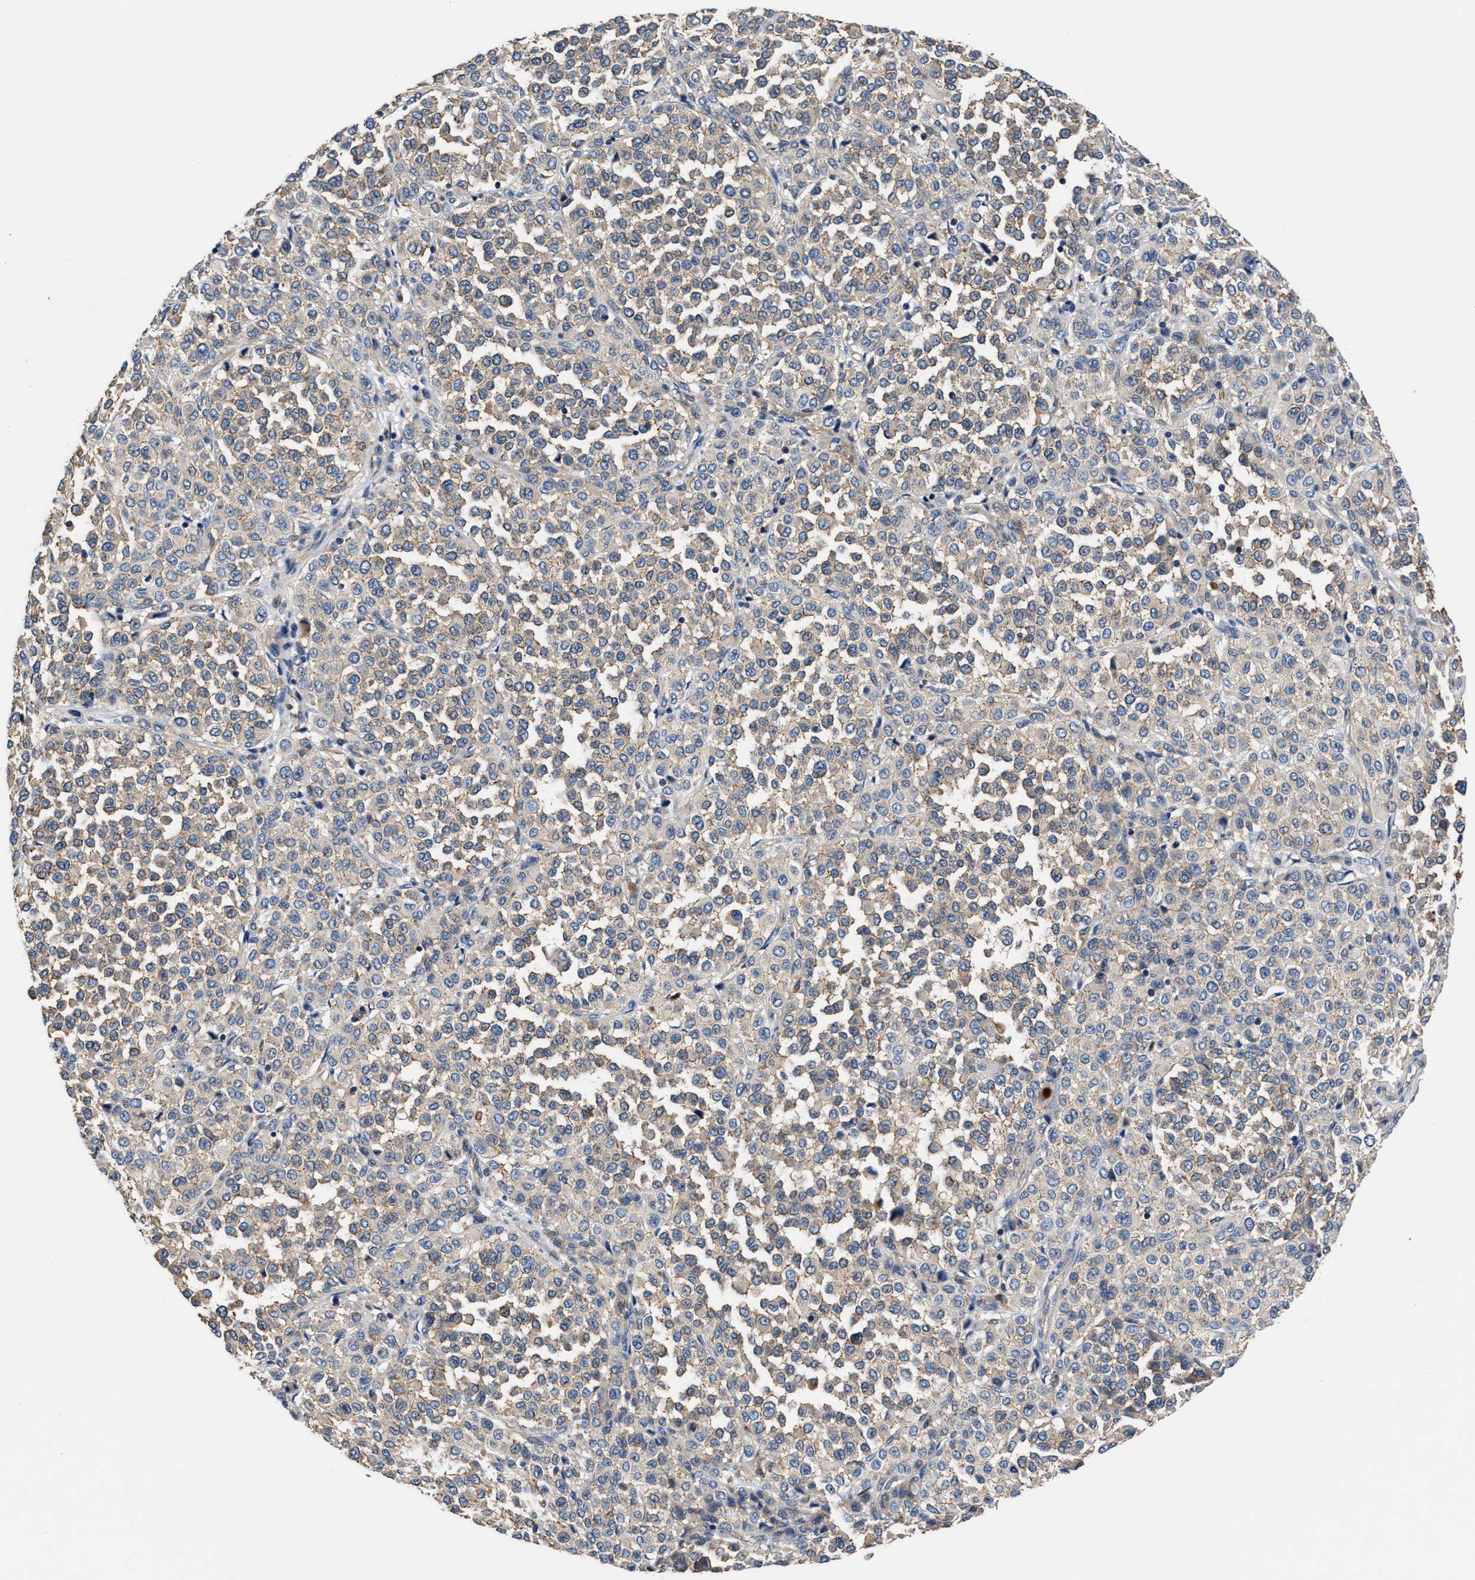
{"staining": {"intensity": "weak", "quantity": "25%-75%", "location": "cytoplasmic/membranous"}, "tissue": "melanoma", "cell_type": "Tumor cells", "image_type": "cancer", "snomed": [{"axis": "morphology", "description": "Malignant melanoma, Metastatic site"}, {"axis": "topography", "description": "Pancreas"}], "caption": "Melanoma stained with a brown dye reveals weak cytoplasmic/membranous positive expression in approximately 25%-75% of tumor cells.", "gene": "PPP1R9B", "patient": {"sex": "female", "age": 30}}